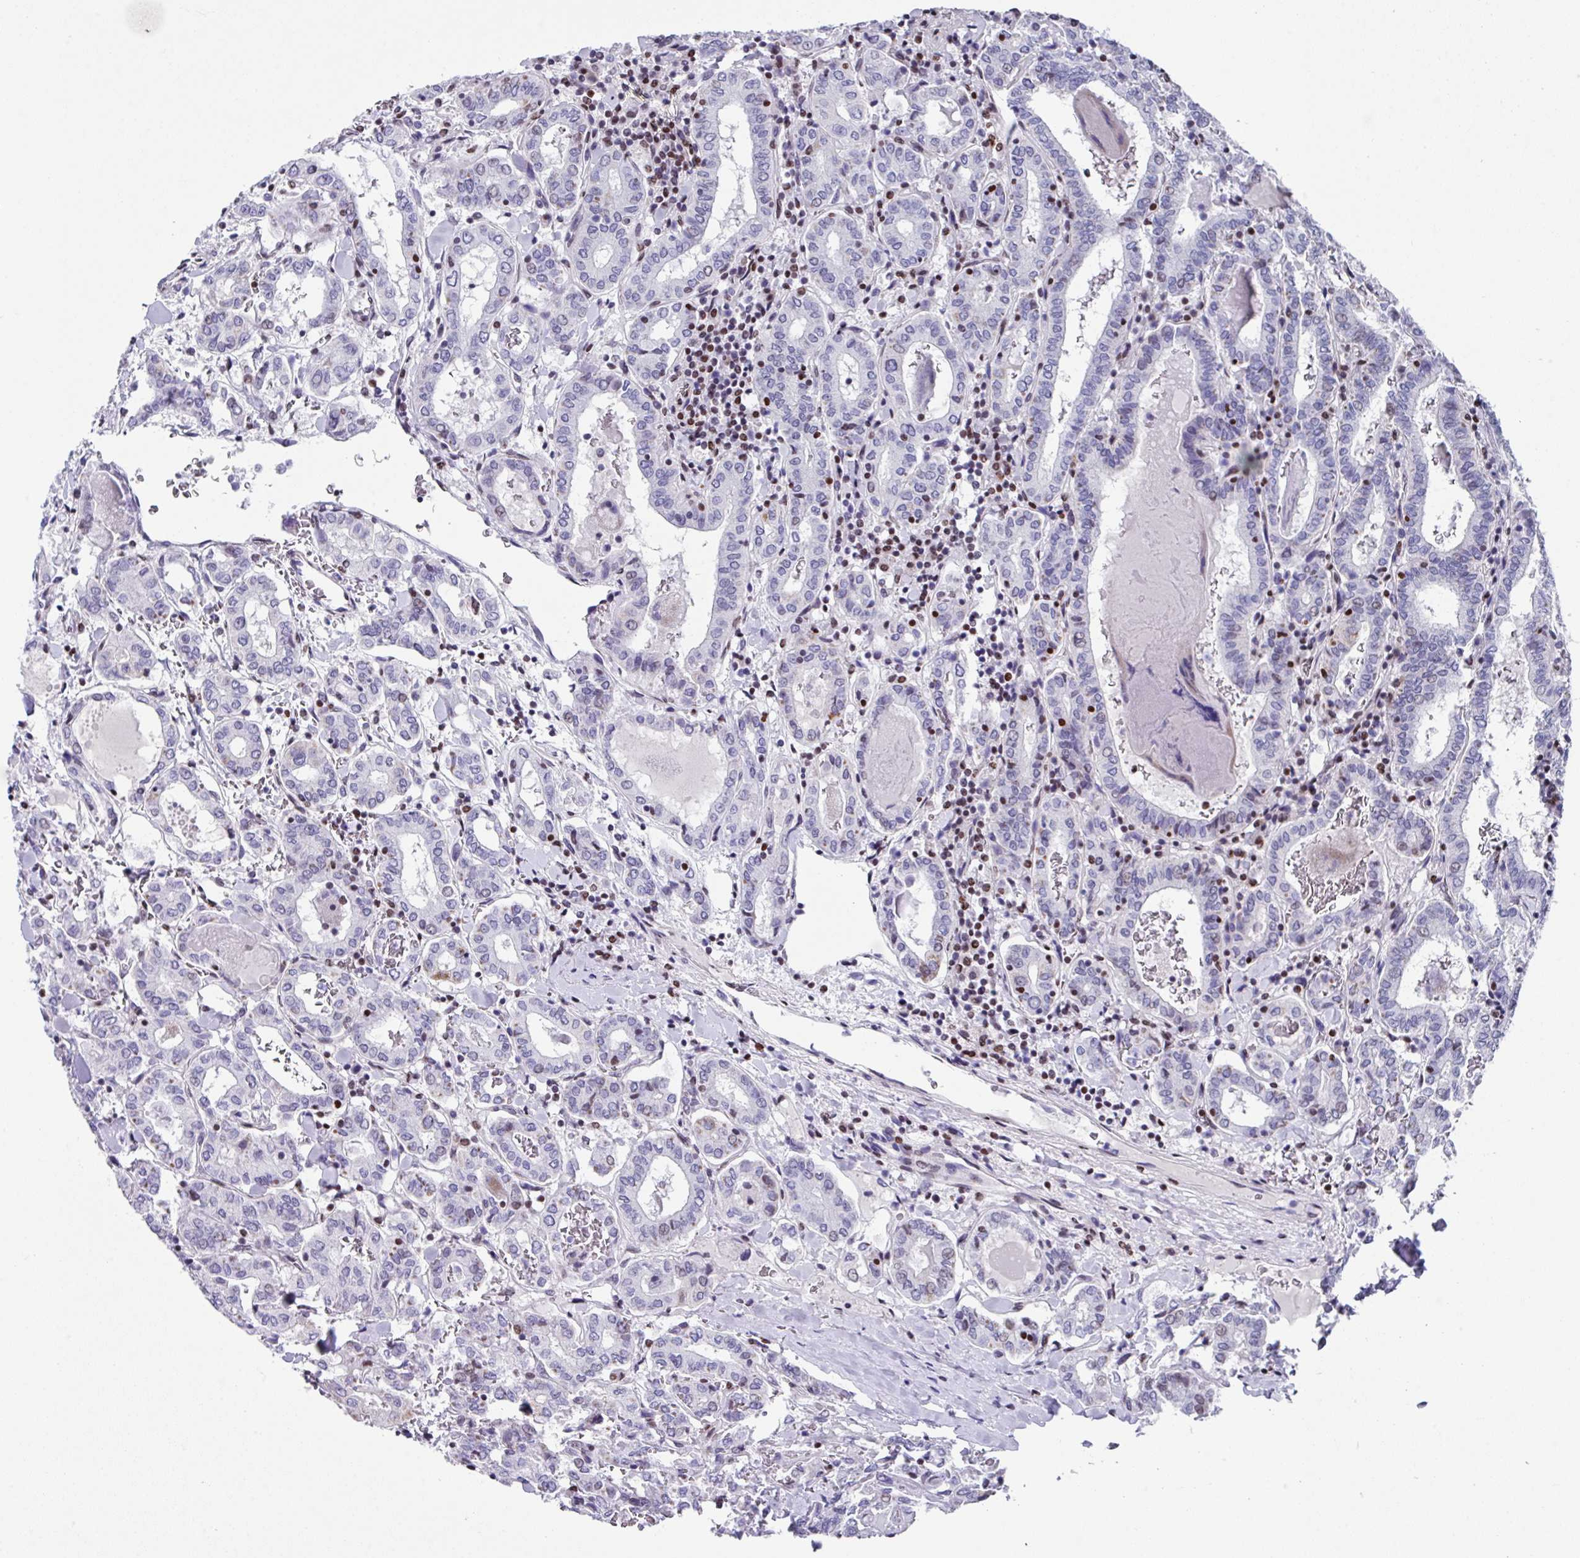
{"staining": {"intensity": "weak", "quantity": "<25%", "location": "nuclear"}, "tissue": "thyroid cancer", "cell_type": "Tumor cells", "image_type": "cancer", "snomed": [{"axis": "morphology", "description": "Papillary adenocarcinoma, NOS"}, {"axis": "topography", "description": "Thyroid gland"}], "caption": "Protein analysis of thyroid cancer (papillary adenocarcinoma) exhibits no significant staining in tumor cells. (Stains: DAB immunohistochemistry with hematoxylin counter stain, Microscopy: brightfield microscopy at high magnification).", "gene": "TCF3", "patient": {"sex": "female", "age": 72}}